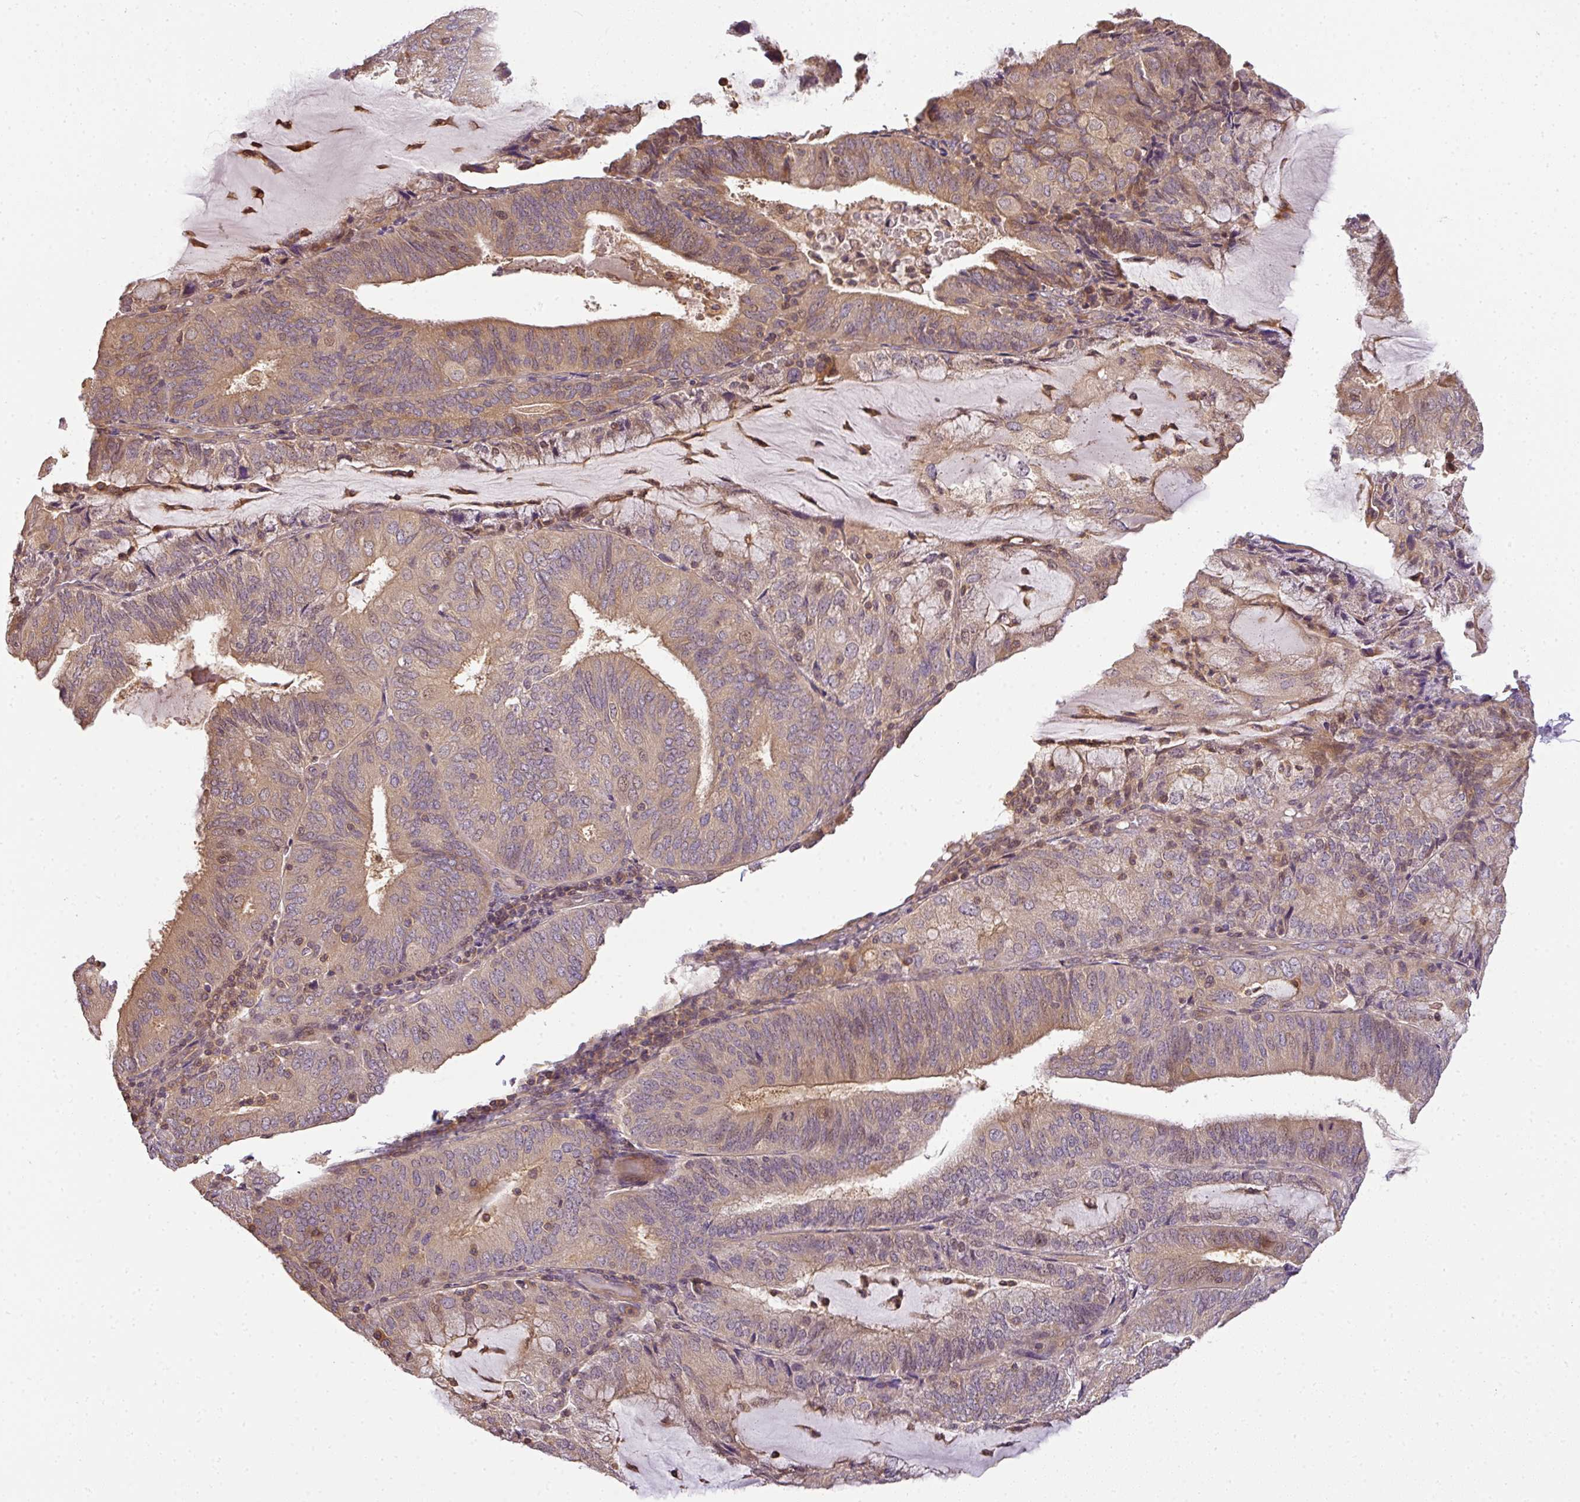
{"staining": {"intensity": "moderate", "quantity": ">75%", "location": "cytoplasmic/membranous"}, "tissue": "endometrial cancer", "cell_type": "Tumor cells", "image_type": "cancer", "snomed": [{"axis": "morphology", "description": "Adenocarcinoma, NOS"}, {"axis": "topography", "description": "Endometrium"}], "caption": "Immunohistochemistry staining of adenocarcinoma (endometrial), which demonstrates medium levels of moderate cytoplasmic/membranous expression in approximately >75% of tumor cells indicating moderate cytoplasmic/membranous protein staining. The staining was performed using DAB (3,3'-diaminobenzidine) (brown) for protein detection and nuclei were counterstained in hematoxylin (blue).", "gene": "TCL1B", "patient": {"sex": "female", "age": 81}}